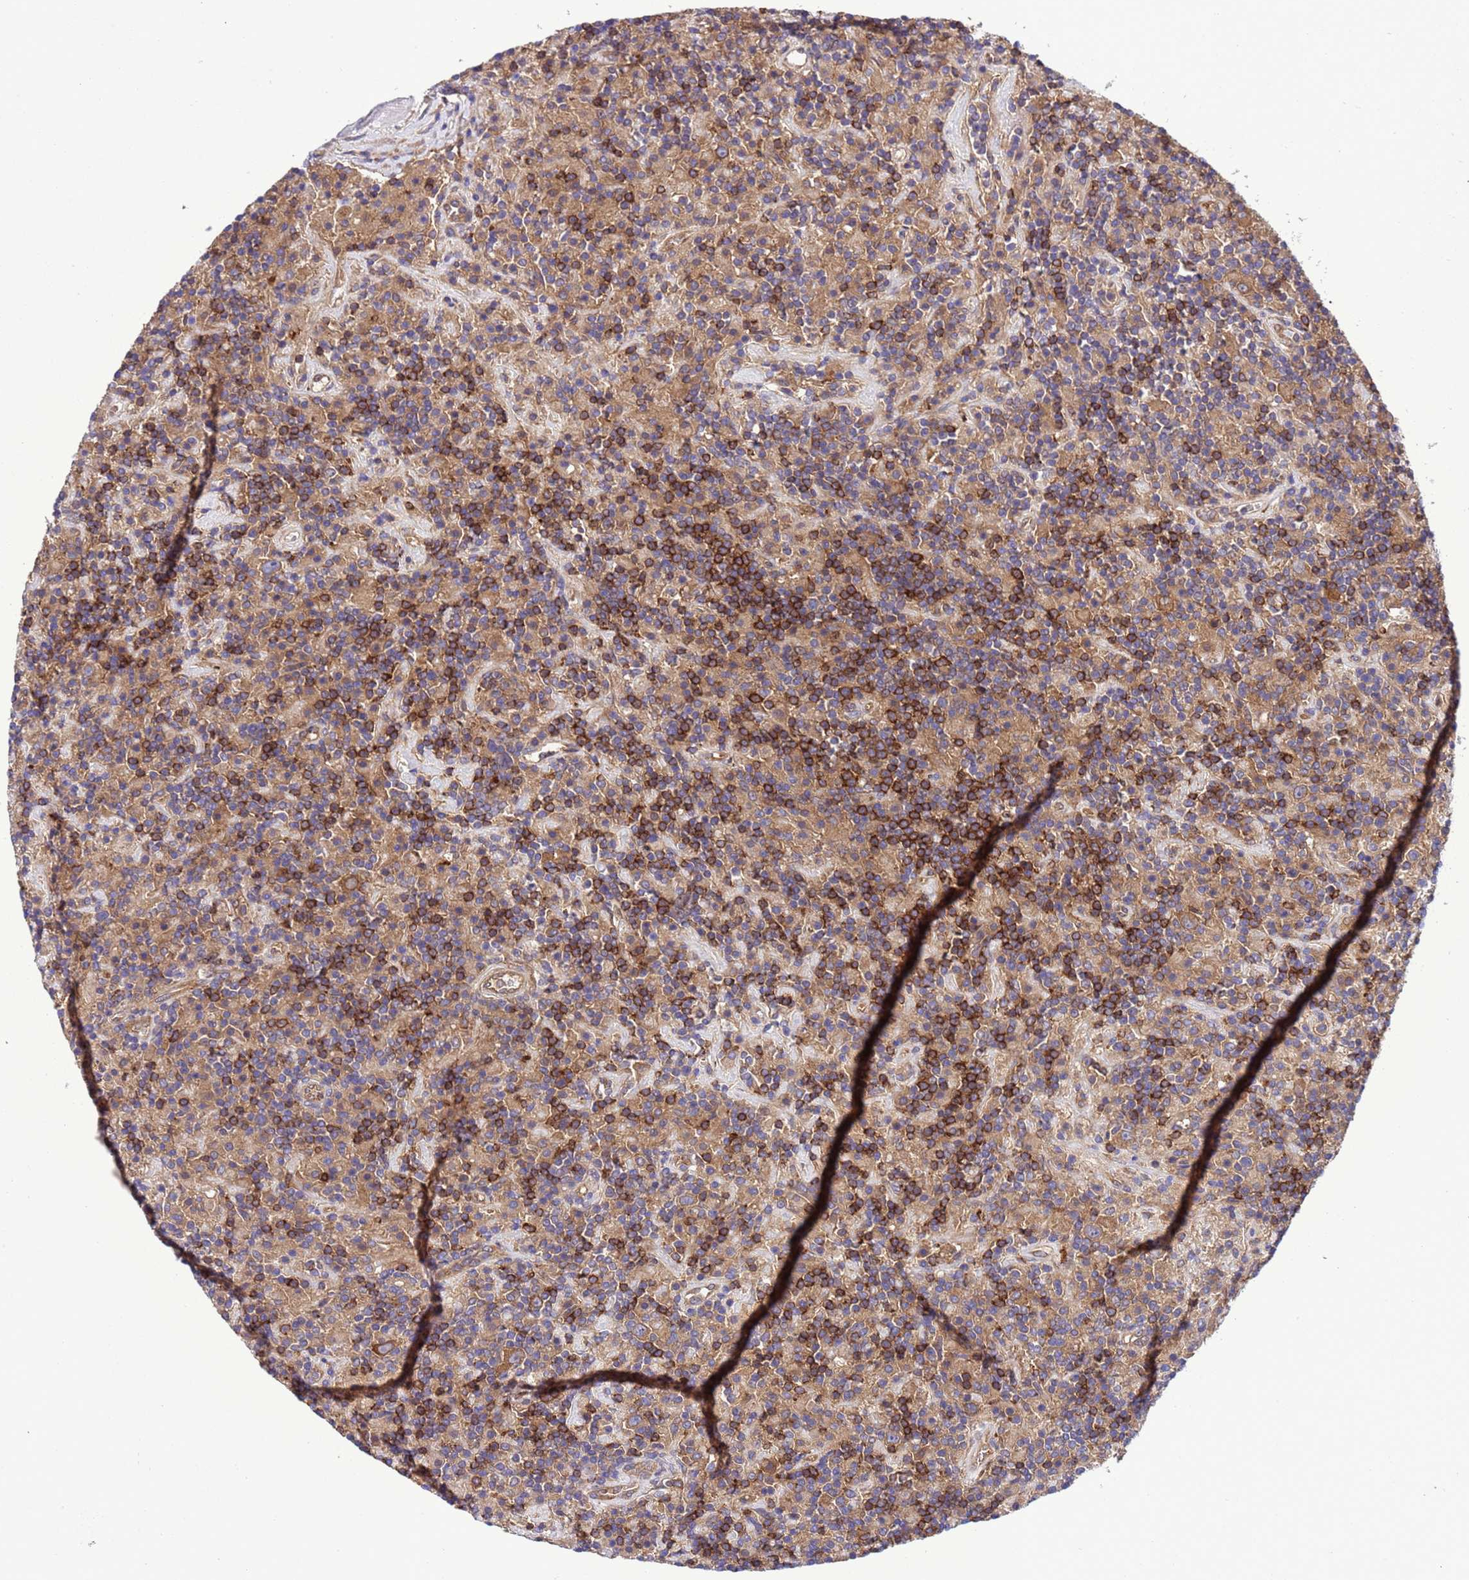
{"staining": {"intensity": "moderate", "quantity": ">75%", "location": "cytoplasmic/membranous"}, "tissue": "lymphoma", "cell_type": "Tumor cells", "image_type": "cancer", "snomed": [{"axis": "morphology", "description": "Hodgkin's disease, NOS"}, {"axis": "topography", "description": "Lymph node"}], "caption": "IHC (DAB) staining of lymphoma exhibits moderate cytoplasmic/membranous protein expression in about >75% of tumor cells.", "gene": "RABEP2", "patient": {"sex": "male", "age": 70}}